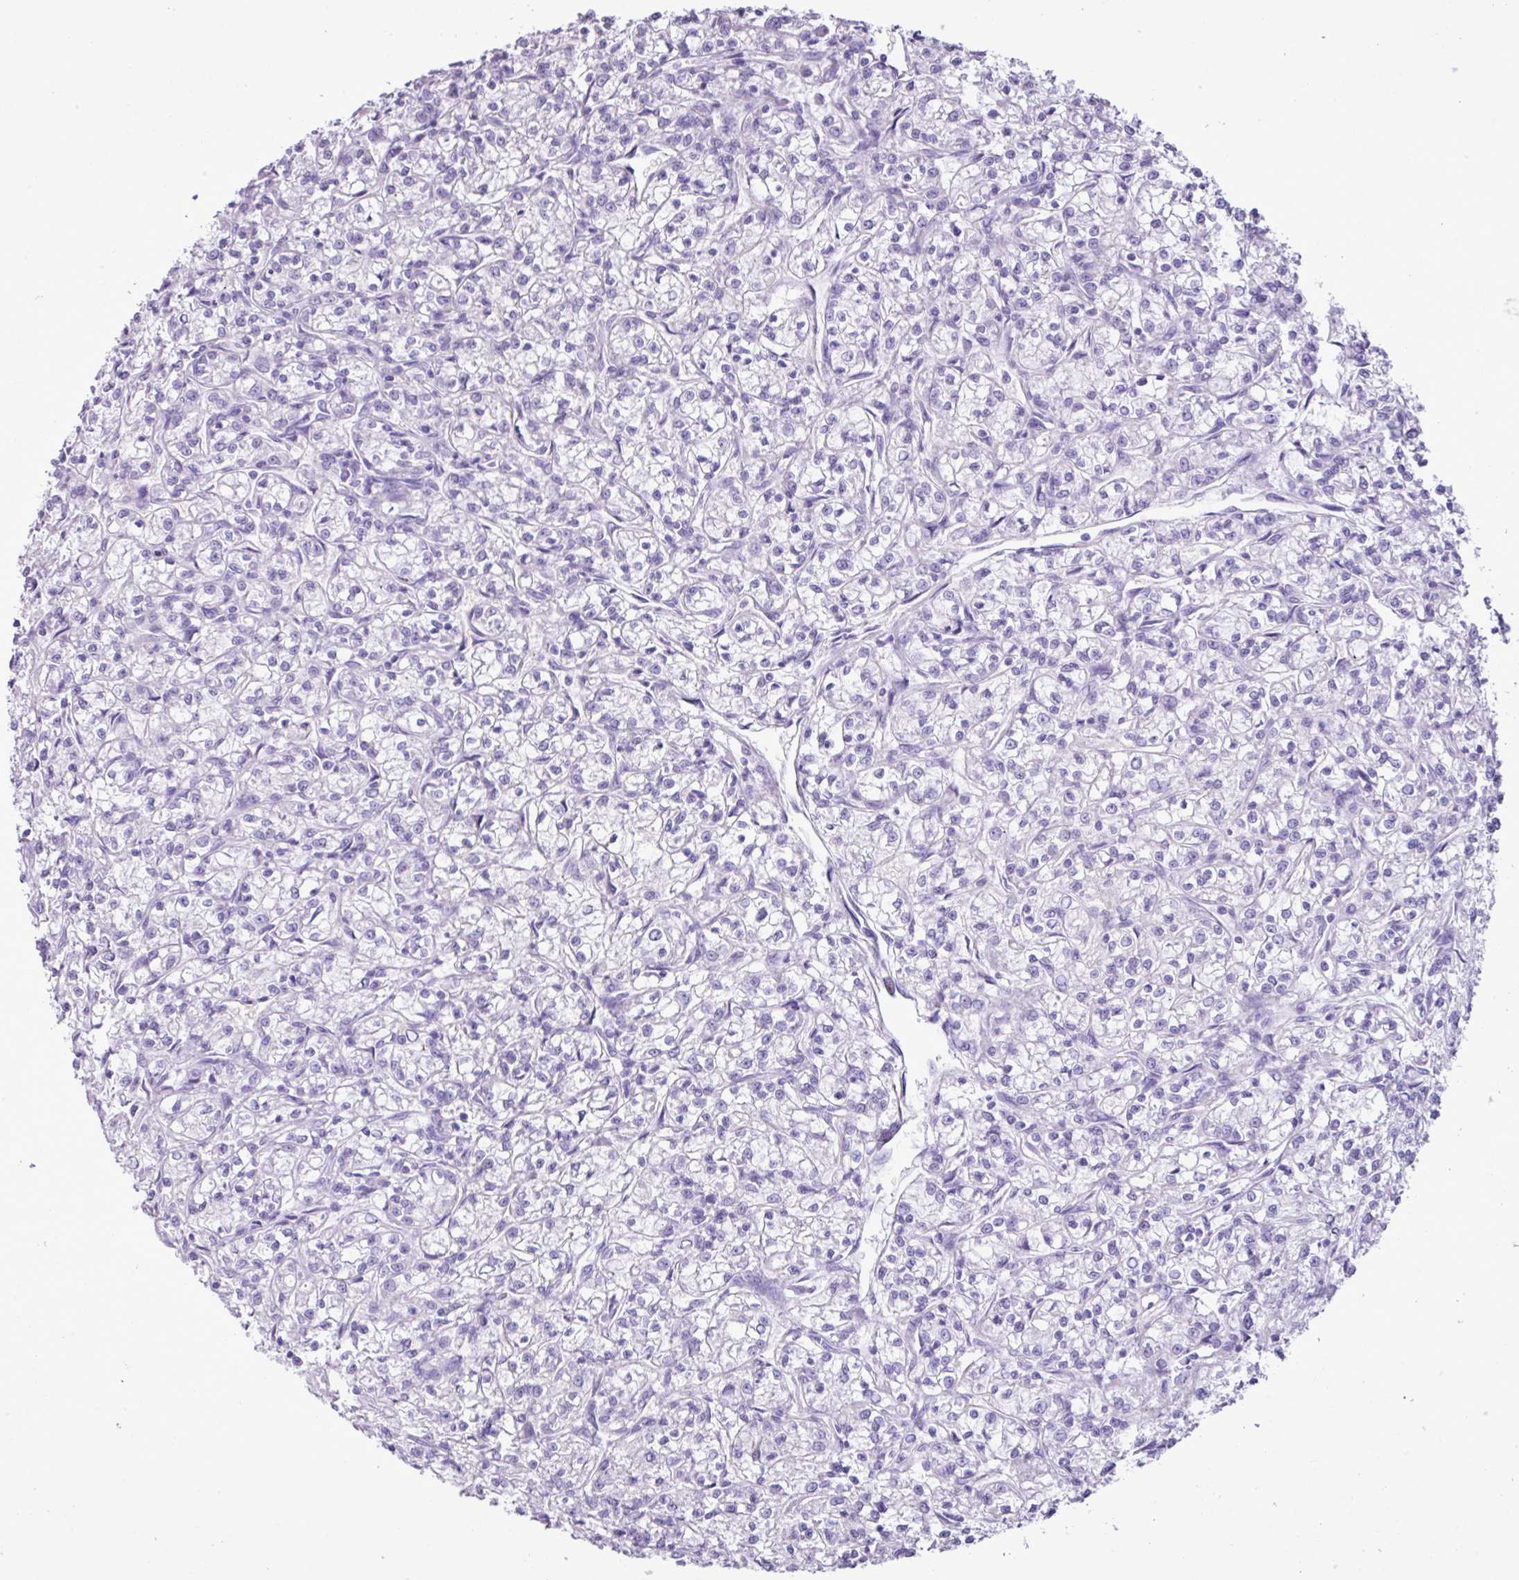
{"staining": {"intensity": "negative", "quantity": "none", "location": "none"}, "tissue": "renal cancer", "cell_type": "Tumor cells", "image_type": "cancer", "snomed": [{"axis": "morphology", "description": "Adenocarcinoma, NOS"}, {"axis": "topography", "description": "Kidney"}], "caption": "This image is of adenocarcinoma (renal) stained with immunohistochemistry to label a protein in brown with the nuclei are counter-stained blue. There is no positivity in tumor cells.", "gene": "ZSCAN5A", "patient": {"sex": "female", "age": 59}}